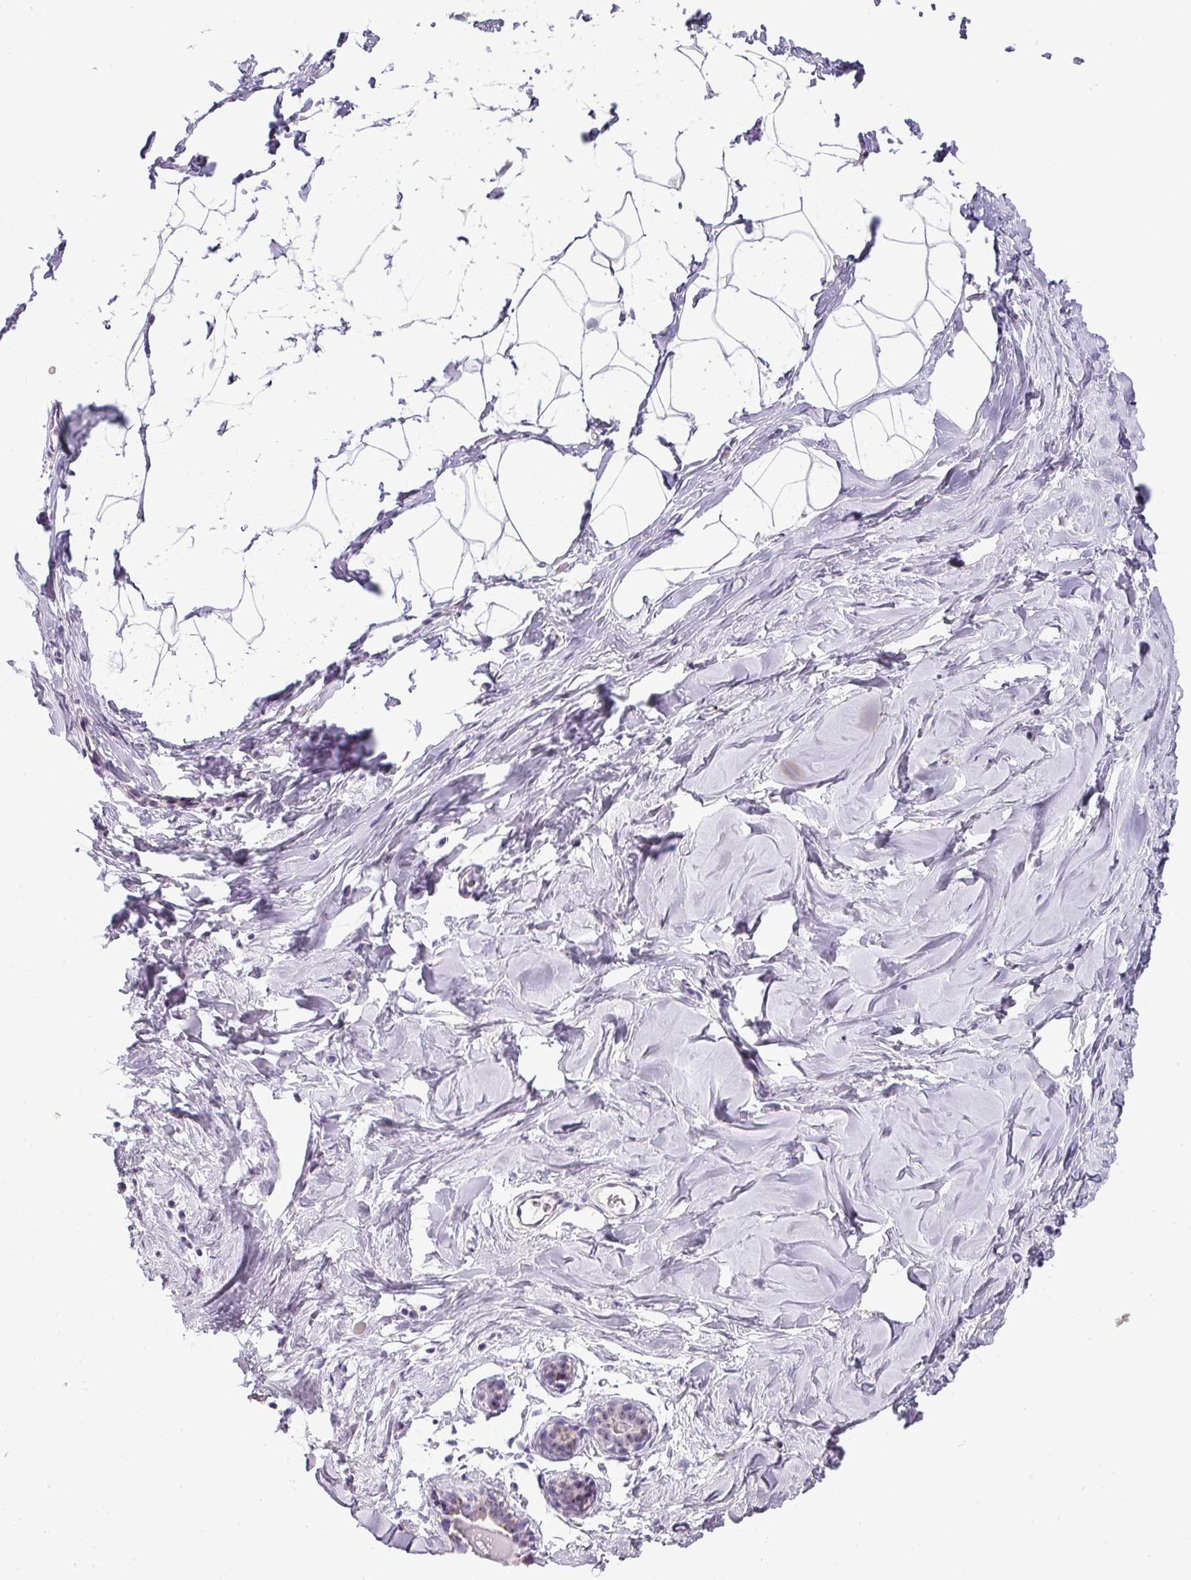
{"staining": {"intensity": "negative", "quantity": "none", "location": "none"}, "tissue": "breast", "cell_type": "Adipocytes", "image_type": "normal", "snomed": [{"axis": "morphology", "description": "Normal tissue, NOS"}, {"axis": "topography", "description": "Breast"}], "caption": "This is a image of immunohistochemistry staining of unremarkable breast, which shows no positivity in adipocytes. Brightfield microscopy of immunohistochemistry stained with DAB (3,3'-diaminobenzidine) (brown) and hematoxylin (blue), captured at high magnification.", "gene": "GCG", "patient": {"sex": "female", "age": 23}}